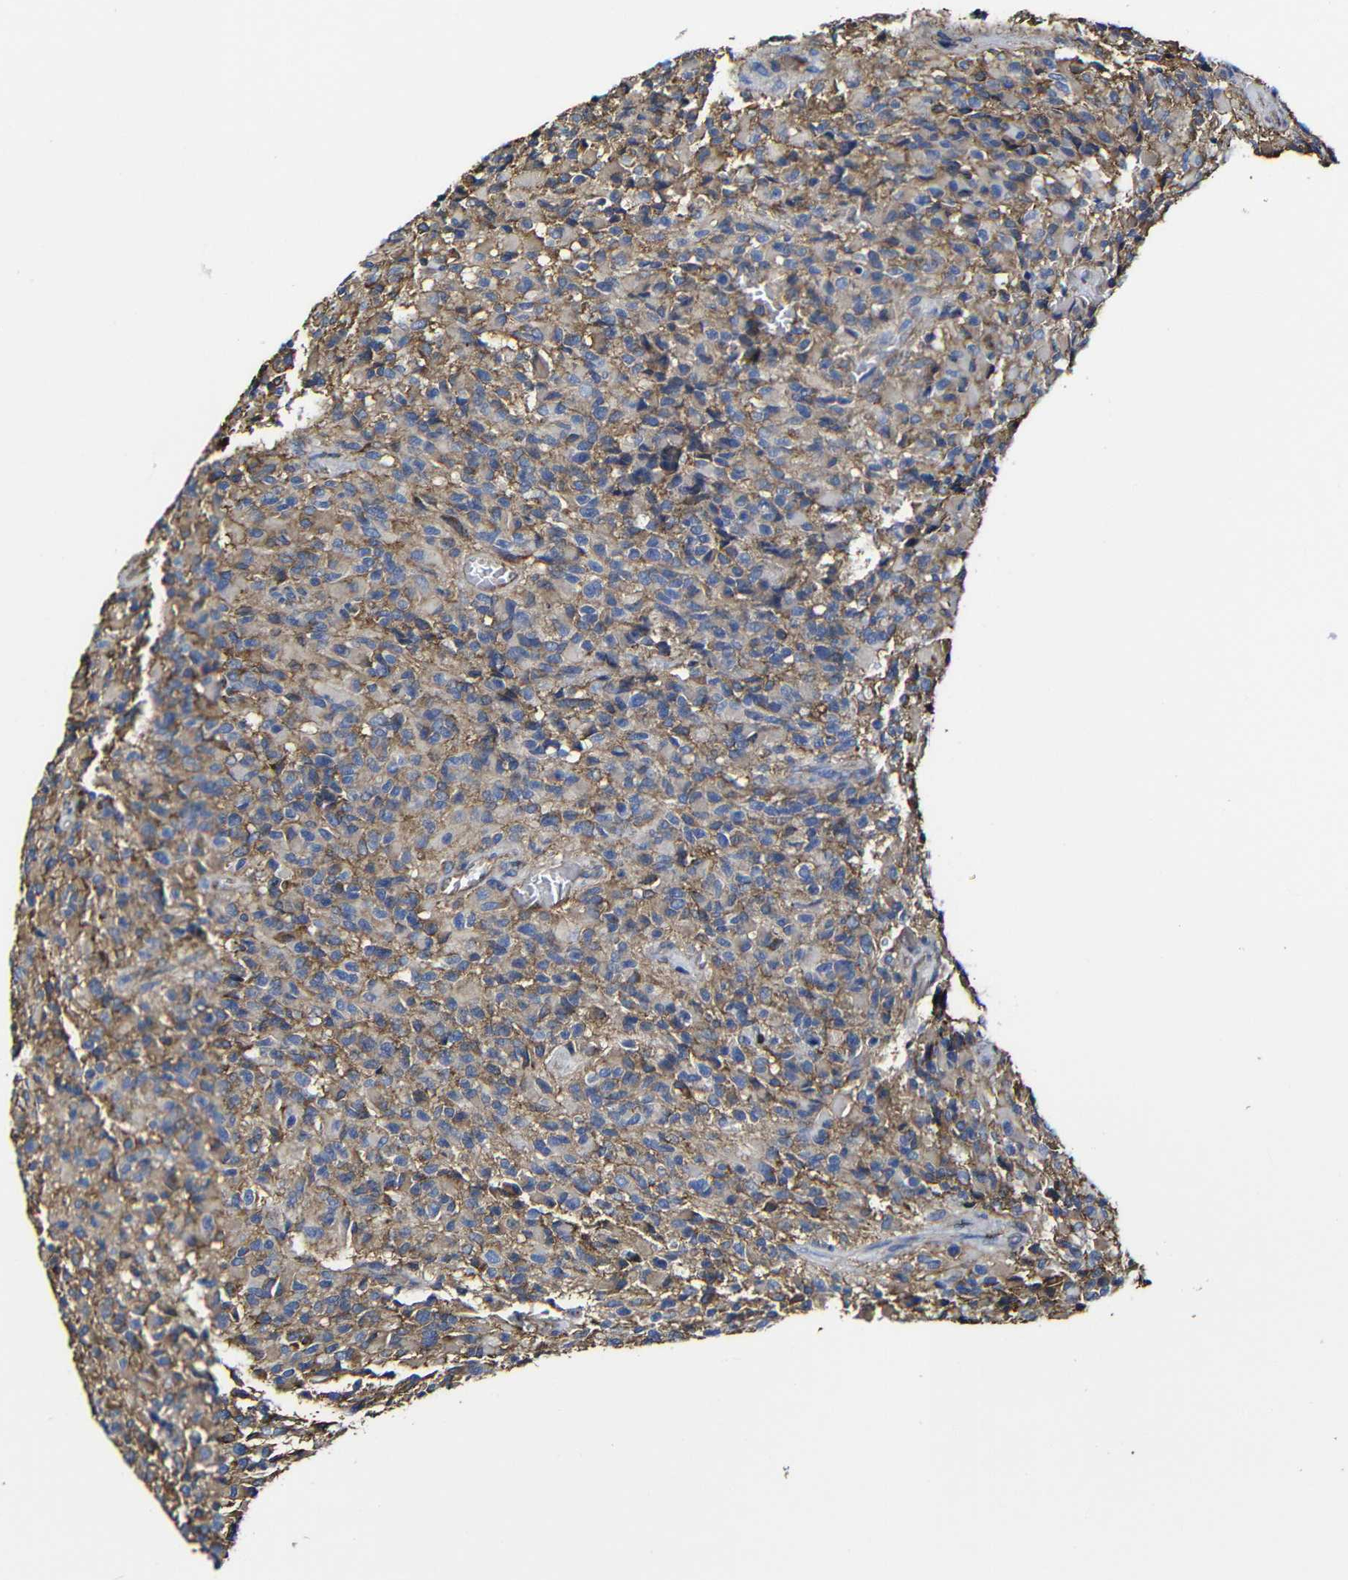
{"staining": {"intensity": "moderate", "quantity": ">75%", "location": "cytoplasmic/membranous"}, "tissue": "glioma", "cell_type": "Tumor cells", "image_type": "cancer", "snomed": [{"axis": "morphology", "description": "Glioma, malignant, High grade"}, {"axis": "topography", "description": "Brain"}], "caption": "IHC staining of malignant glioma (high-grade), which displays medium levels of moderate cytoplasmic/membranous positivity in approximately >75% of tumor cells indicating moderate cytoplasmic/membranous protein staining. The staining was performed using DAB (3,3'-diaminobenzidine) (brown) for protein detection and nuclei were counterstained in hematoxylin (blue).", "gene": "MSN", "patient": {"sex": "male", "age": 71}}